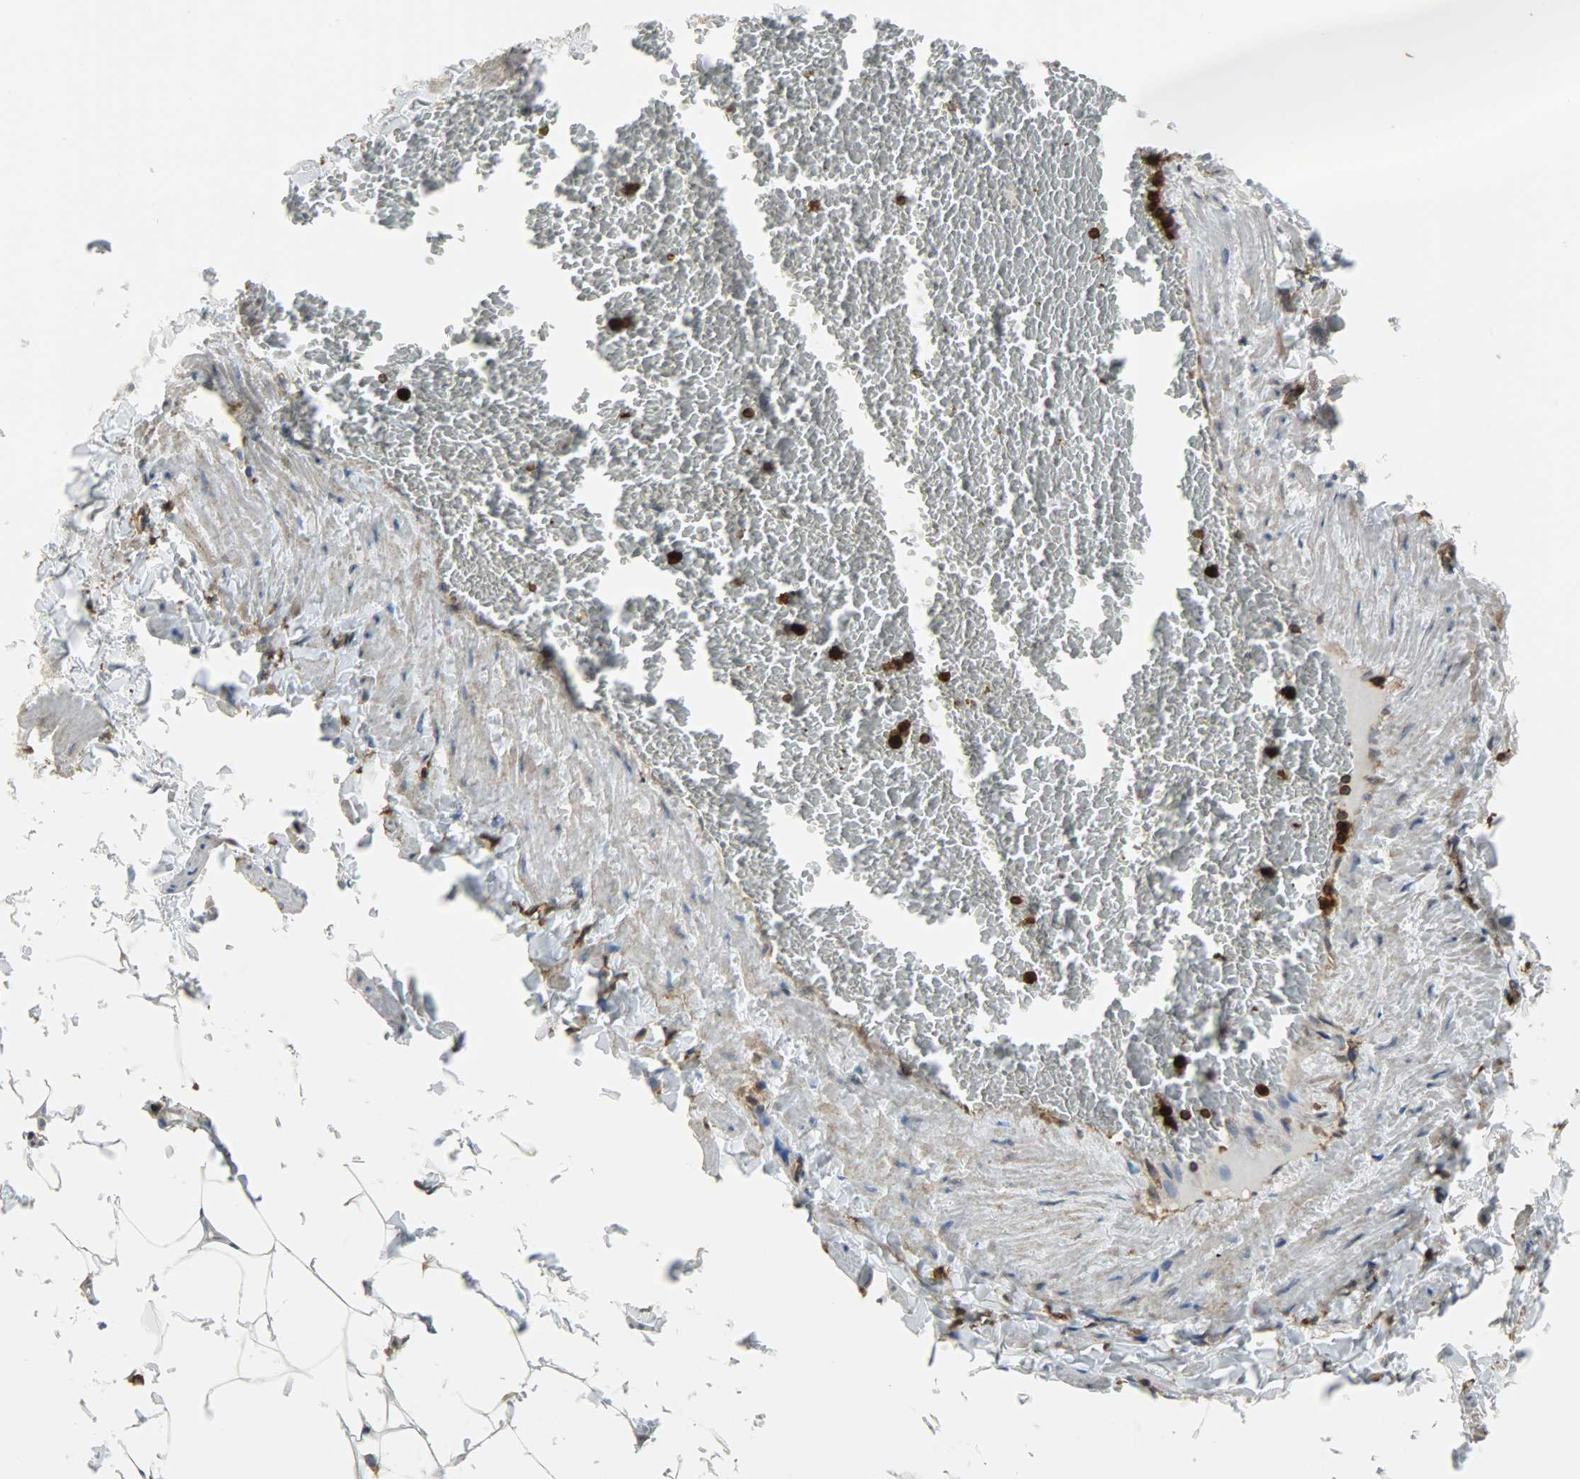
{"staining": {"intensity": "moderate", "quantity": ">75%", "location": "cytoplasmic/membranous"}, "tissue": "adipose tissue", "cell_type": "Adipocytes", "image_type": "normal", "snomed": [{"axis": "morphology", "description": "Normal tissue, NOS"}, {"axis": "topography", "description": "Vascular tissue"}], "caption": "Immunohistochemical staining of normal adipose tissue shows >75% levels of moderate cytoplasmic/membranous protein staining in about >75% of adipocytes. (DAB (3,3'-diaminobenzidine) IHC with brightfield microscopy, high magnification).", "gene": "VASP", "patient": {"sex": "male", "age": 41}}